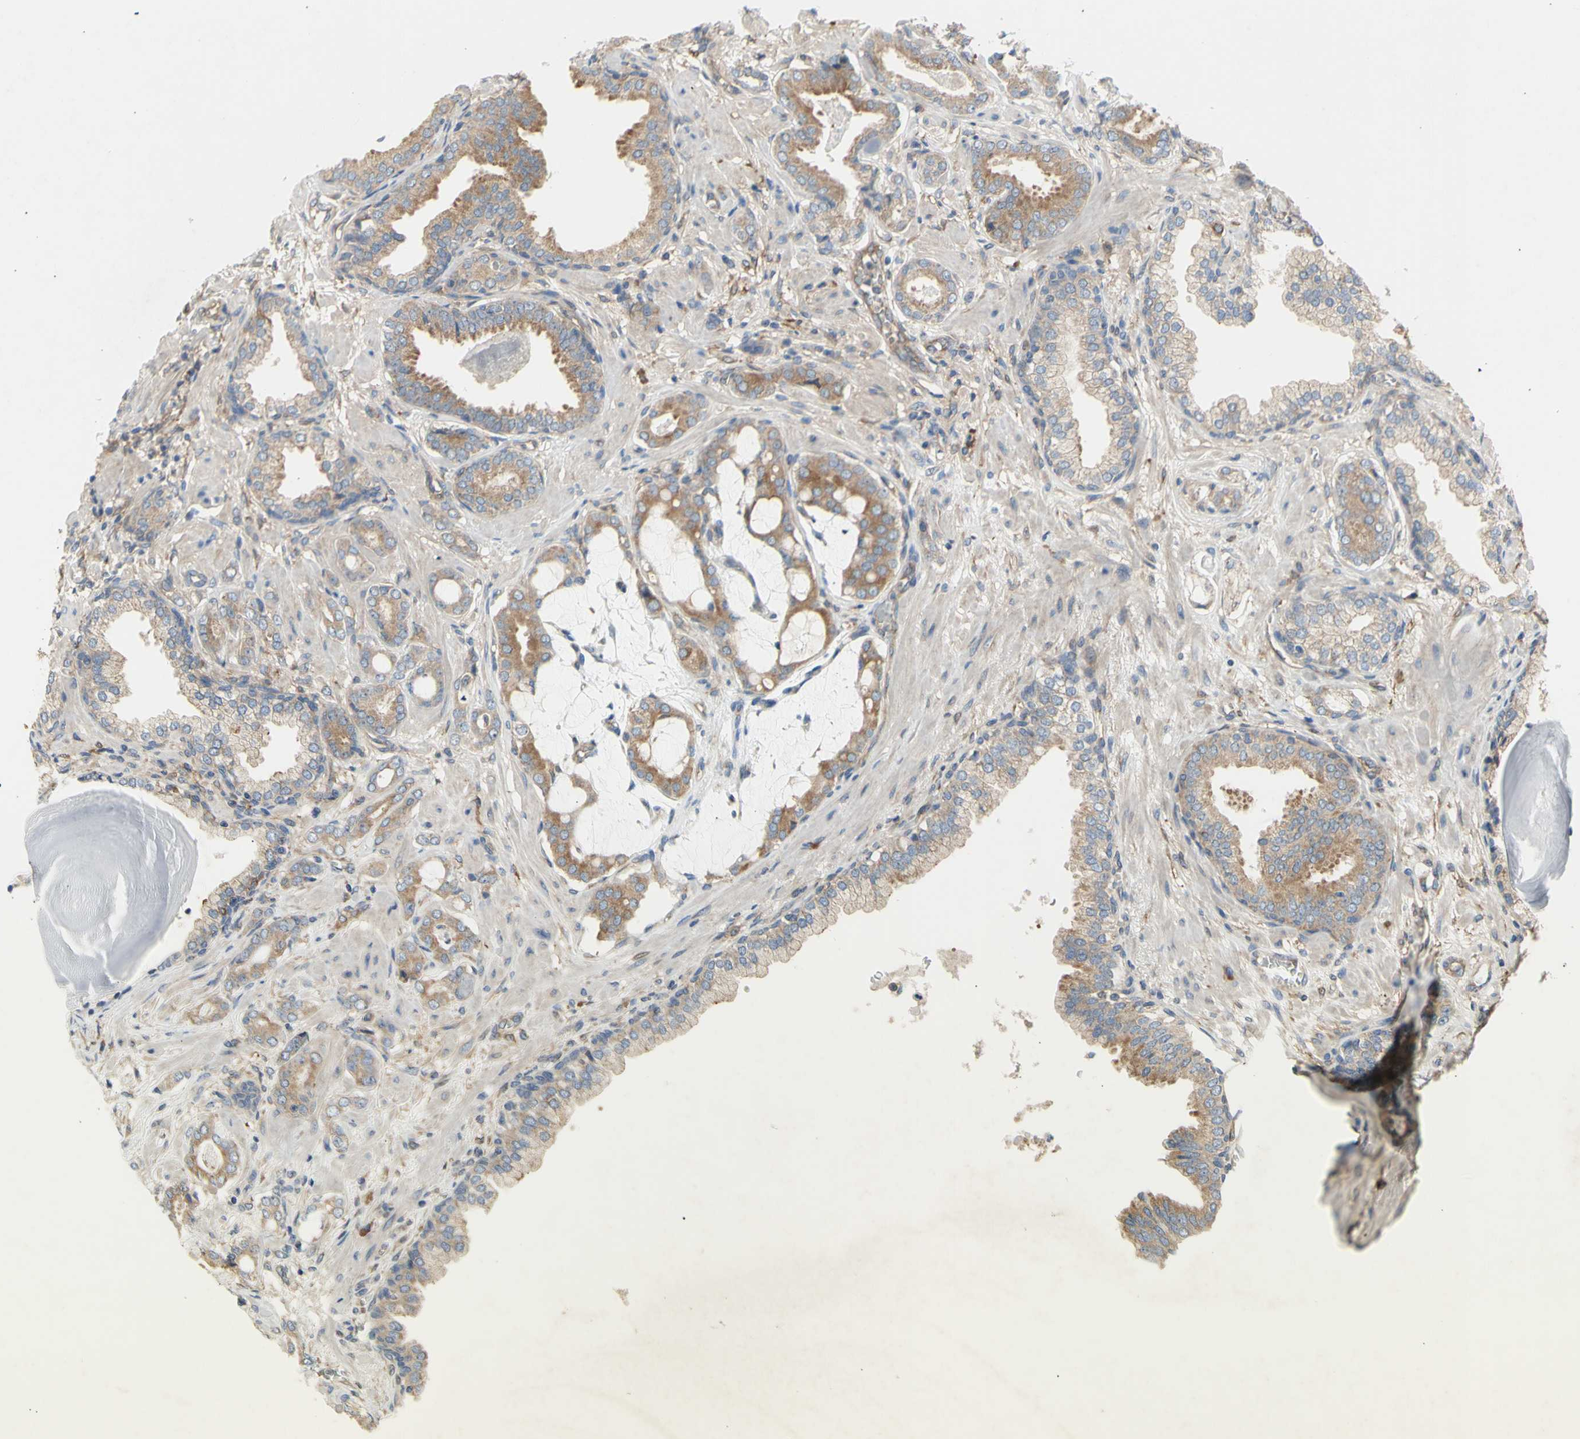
{"staining": {"intensity": "moderate", "quantity": "25%-75%", "location": "cytoplasmic/membranous"}, "tissue": "prostate cancer", "cell_type": "Tumor cells", "image_type": "cancer", "snomed": [{"axis": "morphology", "description": "Adenocarcinoma, Low grade"}, {"axis": "topography", "description": "Prostate"}], "caption": "The micrograph demonstrates staining of adenocarcinoma (low-grade) (prostate), revealing moderate cytoplasmic/membranous protein positivity (brown color) within tumor cells.", "gene": "KLC1", "patient": {"sex": "male", "age": 53}}